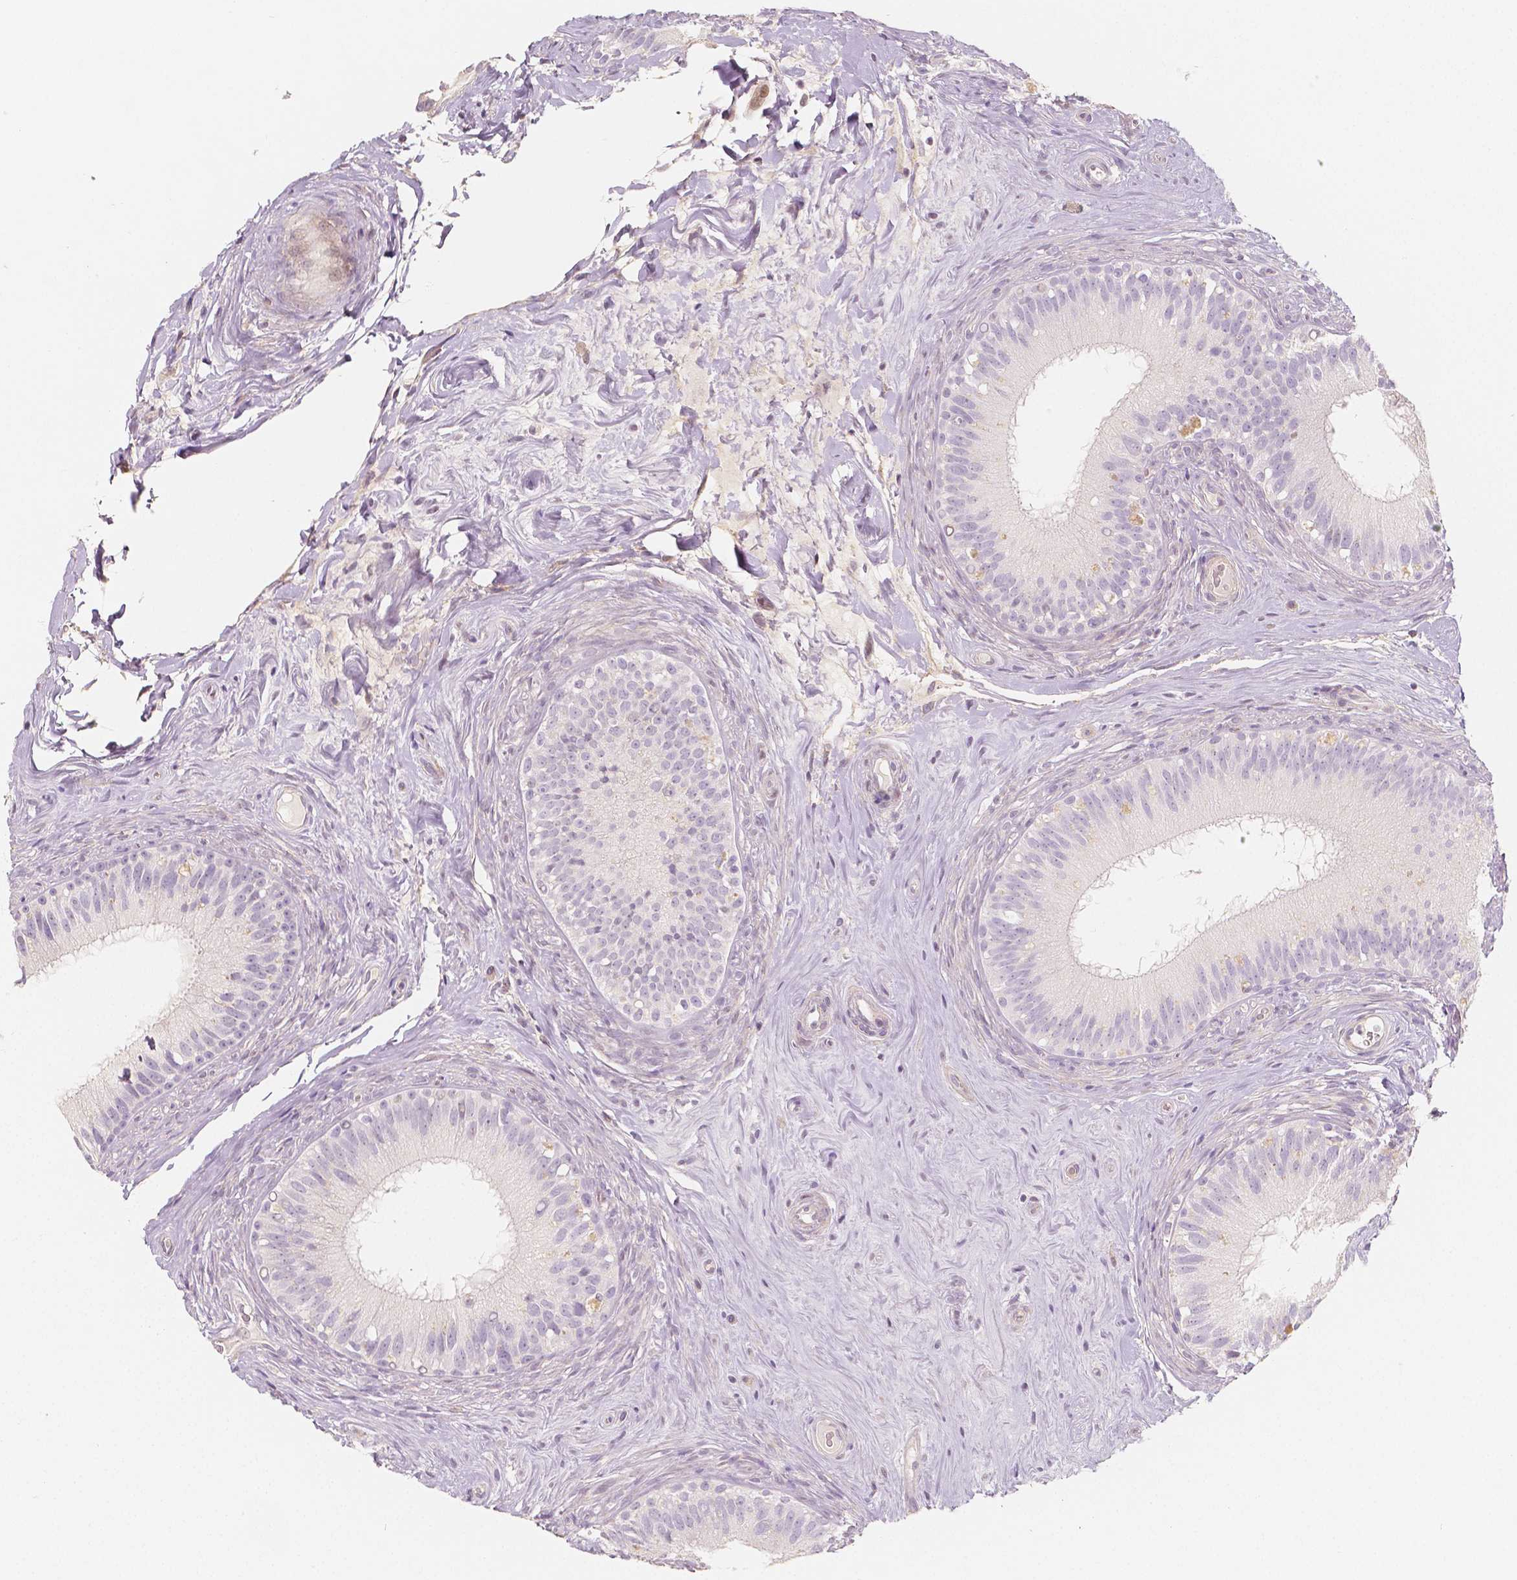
{"staining": {"intensity": "negative", "quantity": "none", "location": "none"}, "tissue": "epididymis", "cell_type": "Glandular cells", "image_type": "normal", "snomed": [{"axis": "morphology", "description": "Normal tissue, NOS"}, {"axis": "topography", "description": "Epididymis"}], "caption": "The photomicrograph reveals no significant positivity in glandular cells of epididymis. (DAB IHC visualized using brightfield microscopy, high magnification).", "gene": "THY1", "patient": {"sex": "male", "age": 59}}